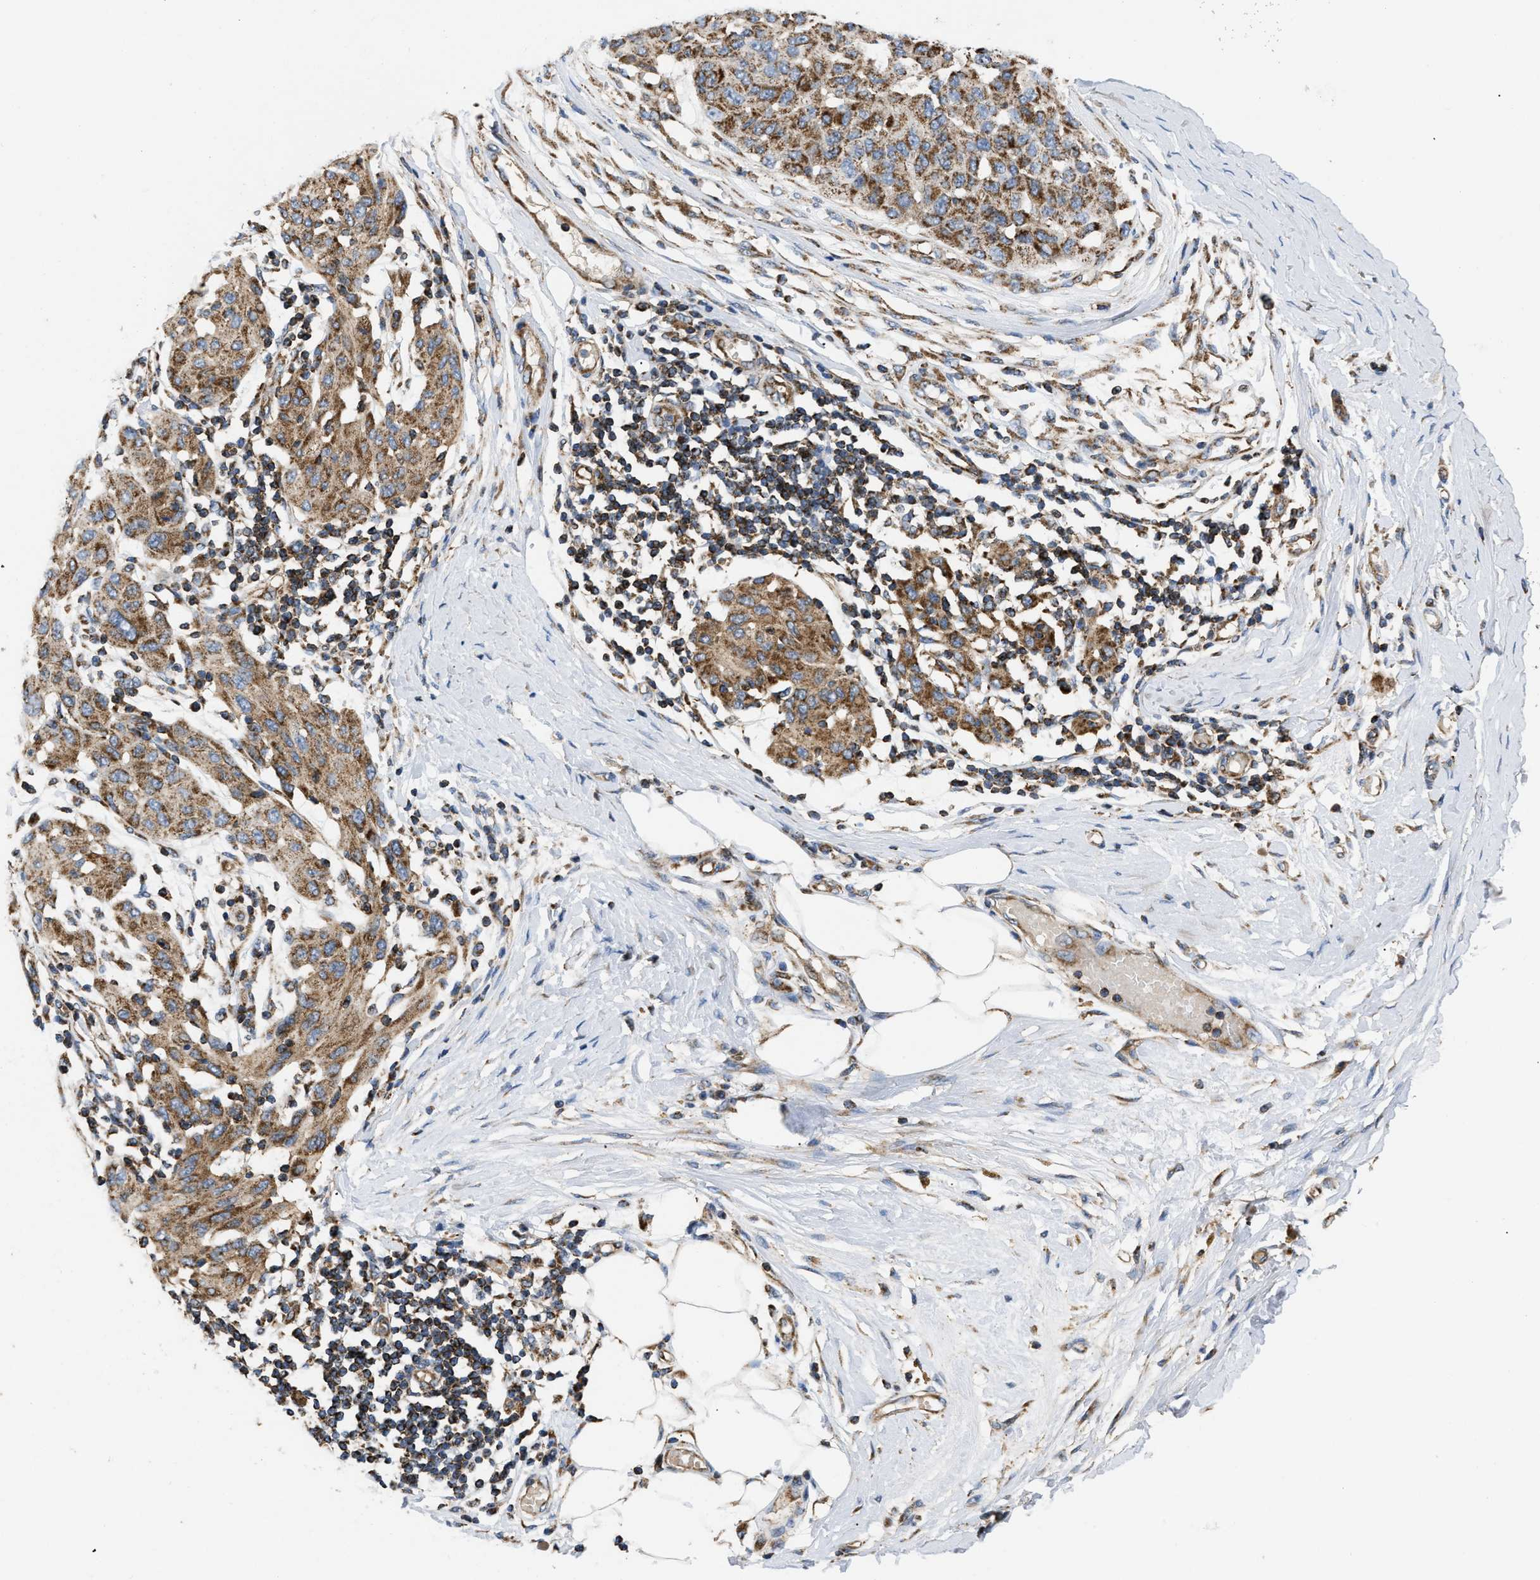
{"staining": {"intensity": "moderate", "quantity": ">75%", "location": "cytoplasmic/membranous"}, "tissue": "melanoma", "cell_type": "Tumor cells", "image_type": "cancer", "snomed": [{"axis": "morphology", "description": "Normal tissue, NOS"}, {"axis": "morphology", "description": "Malignant melanoma, NOS"}, {"axis": "topography", "description": "Skin"}], "caption": "Melanoma was stained to show a protein in brown. There is medium levels of moderate cytoplasmic/membranous expression in about >75% of tumor cells.", "gene": "OPTN", "patient": {"sex": "male", "age": 62}}